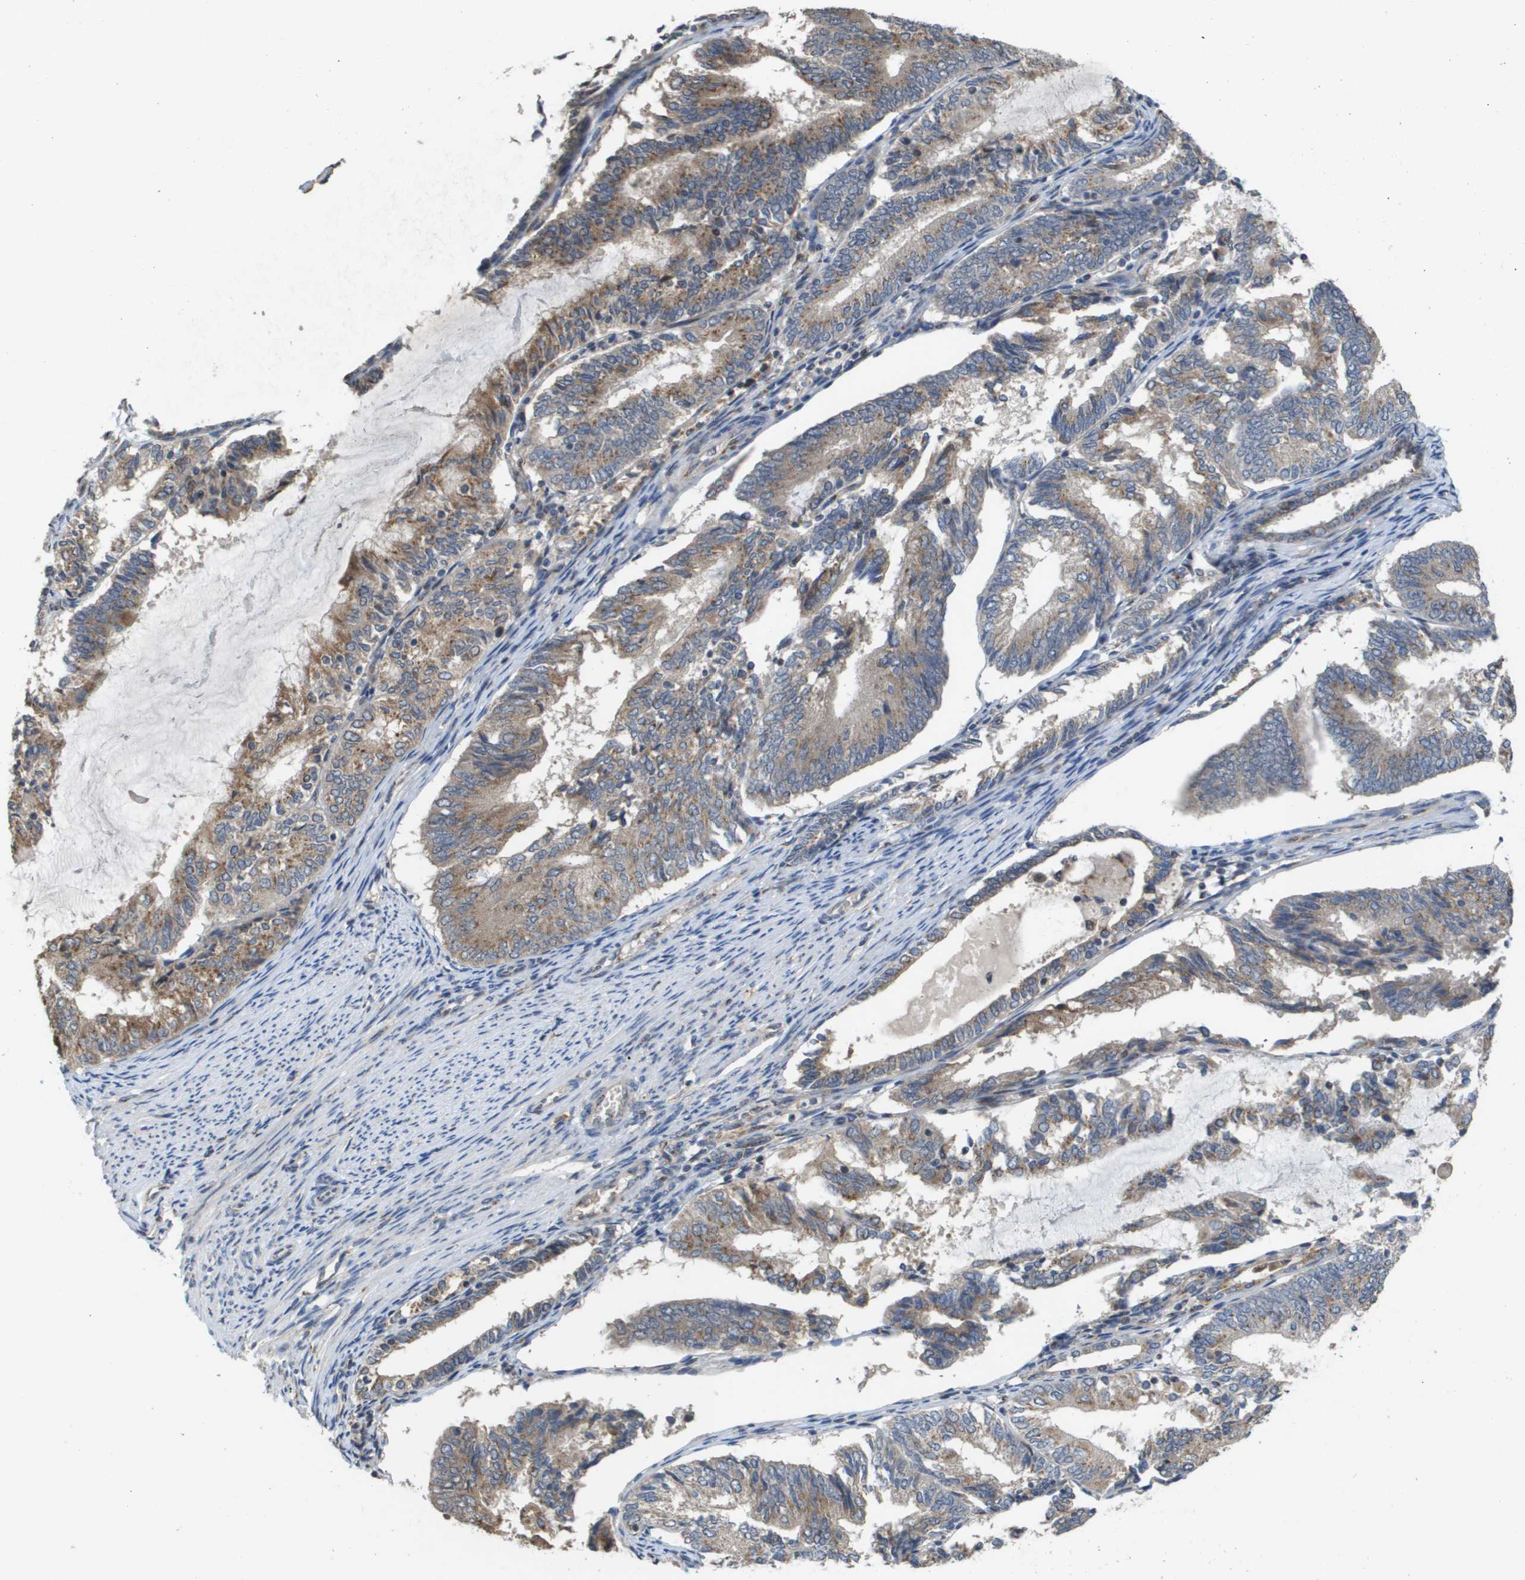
{"staining": {"intensity": "moderate", "quantity": ">75%", "location": "cytoplasmic/membranous"}, "tissue": "endometrial cancer", "cell_type": "Tumor cells", "image_type": "cancer", "snomed": [{"axis": "morphology", "description": "Adenocarcinoma, NOS"}, {"axis": "topography", "description": "Endometrium"}], "caption": "IHC histopathology image of neoplastic tissue: adenocarcinoma (endometrial) stained using immunohistochemistry exhibits medium levels of moderate protein expression localized specifically in the cytoplasmic/membranous of tumor cells, appearing as a cytoplasmic/membranous brown color.", "gene": "PCK1", "patient": {"sex": "female", "age": 81}}